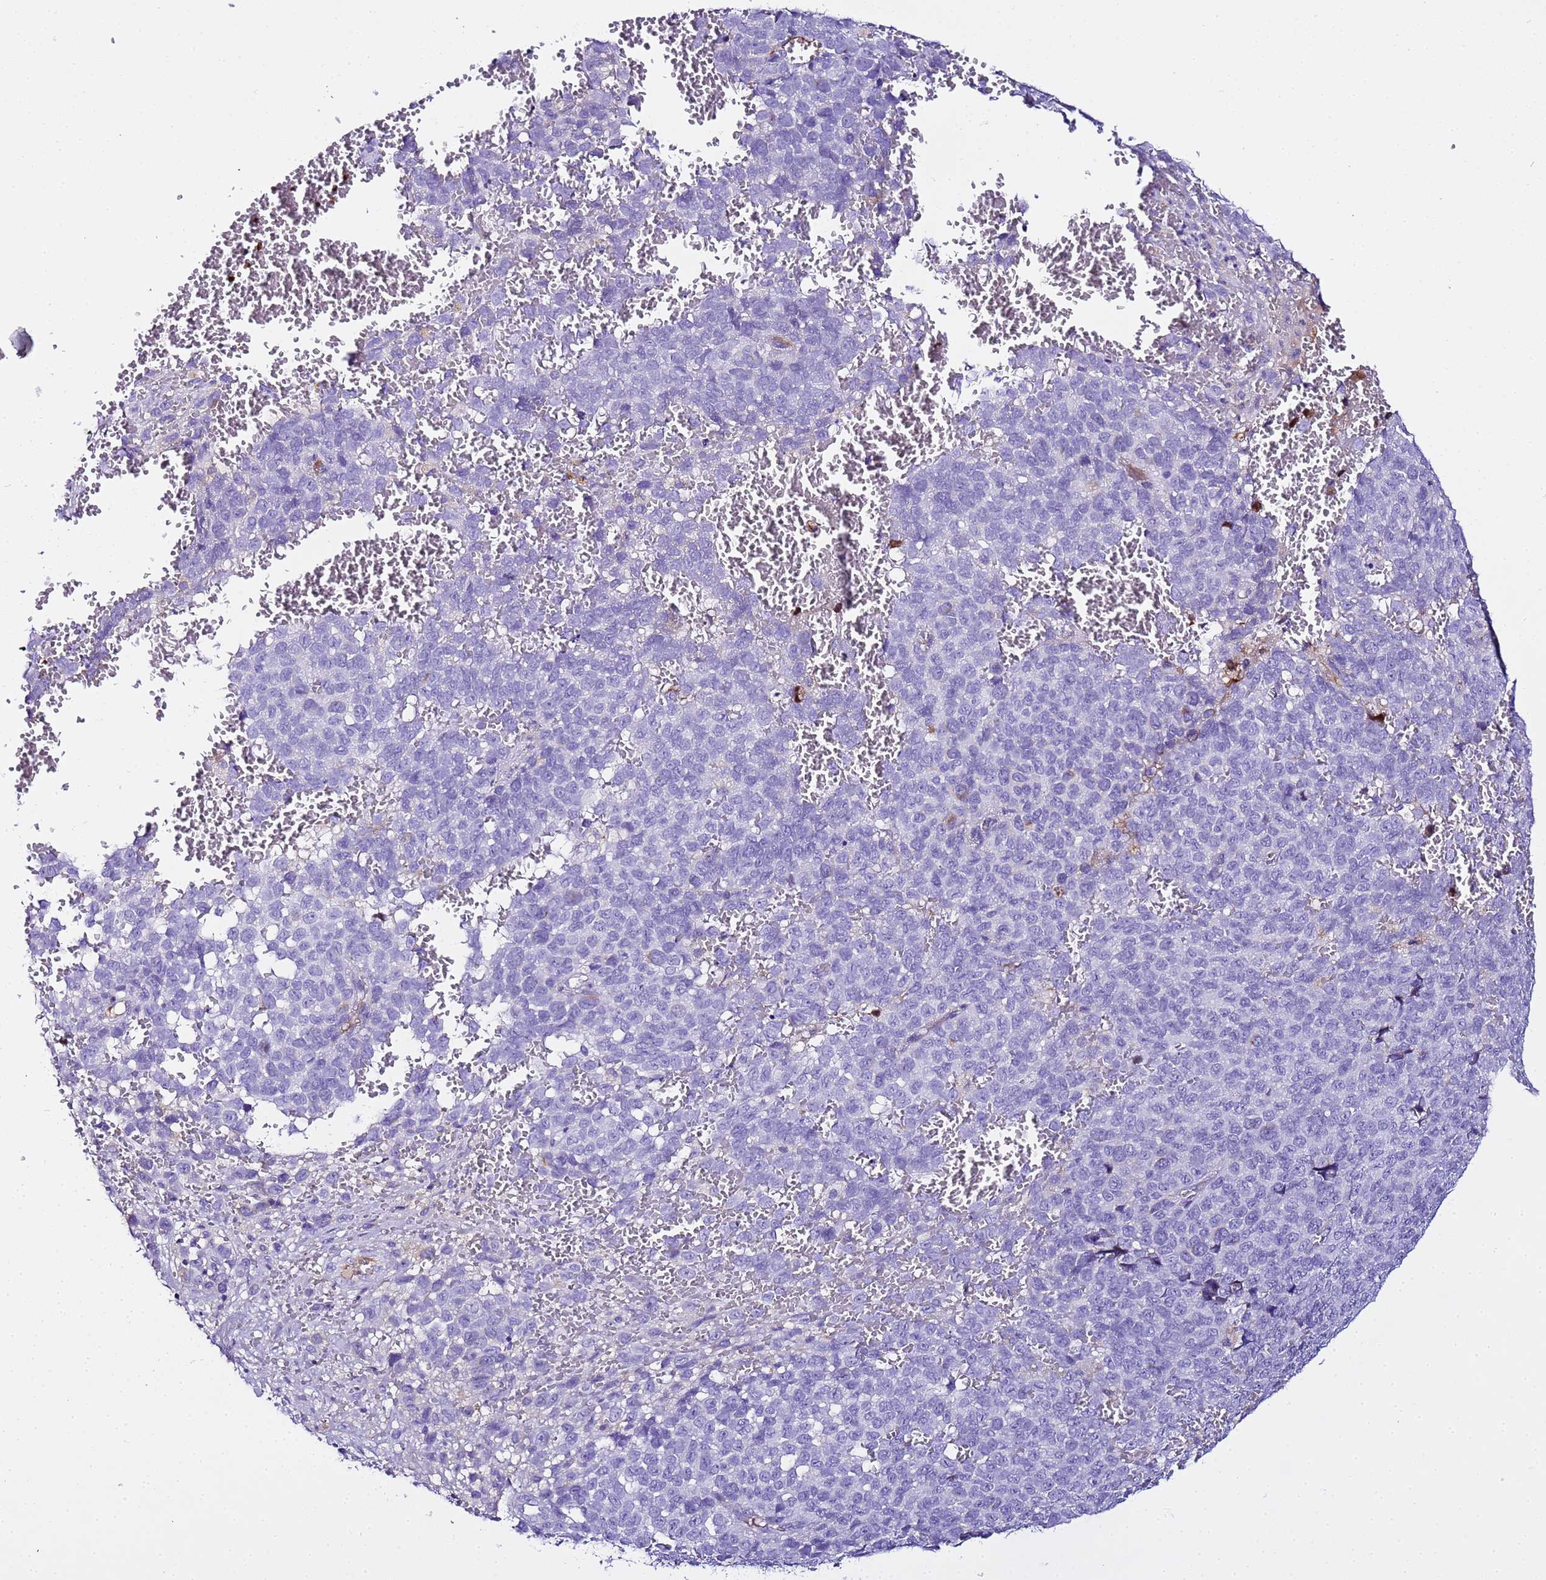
{"staining": {"intensity": "negative", "quantity": "none", "location": "none"}, "tissue": "melanoma", "cell_type": "Tumor cells", "image_type": "cancer", "snomed": [{"axis": "morphology", "description": "Malignant melanoma, NOS"}, {"axis": "topography", "description": "Nose, NOS"}], "caption": "Image shows no significant protein positivity in tumor cells of melanoma.", "gene": "CFHR2", "patient": {"sex": "female", "age": 48}}